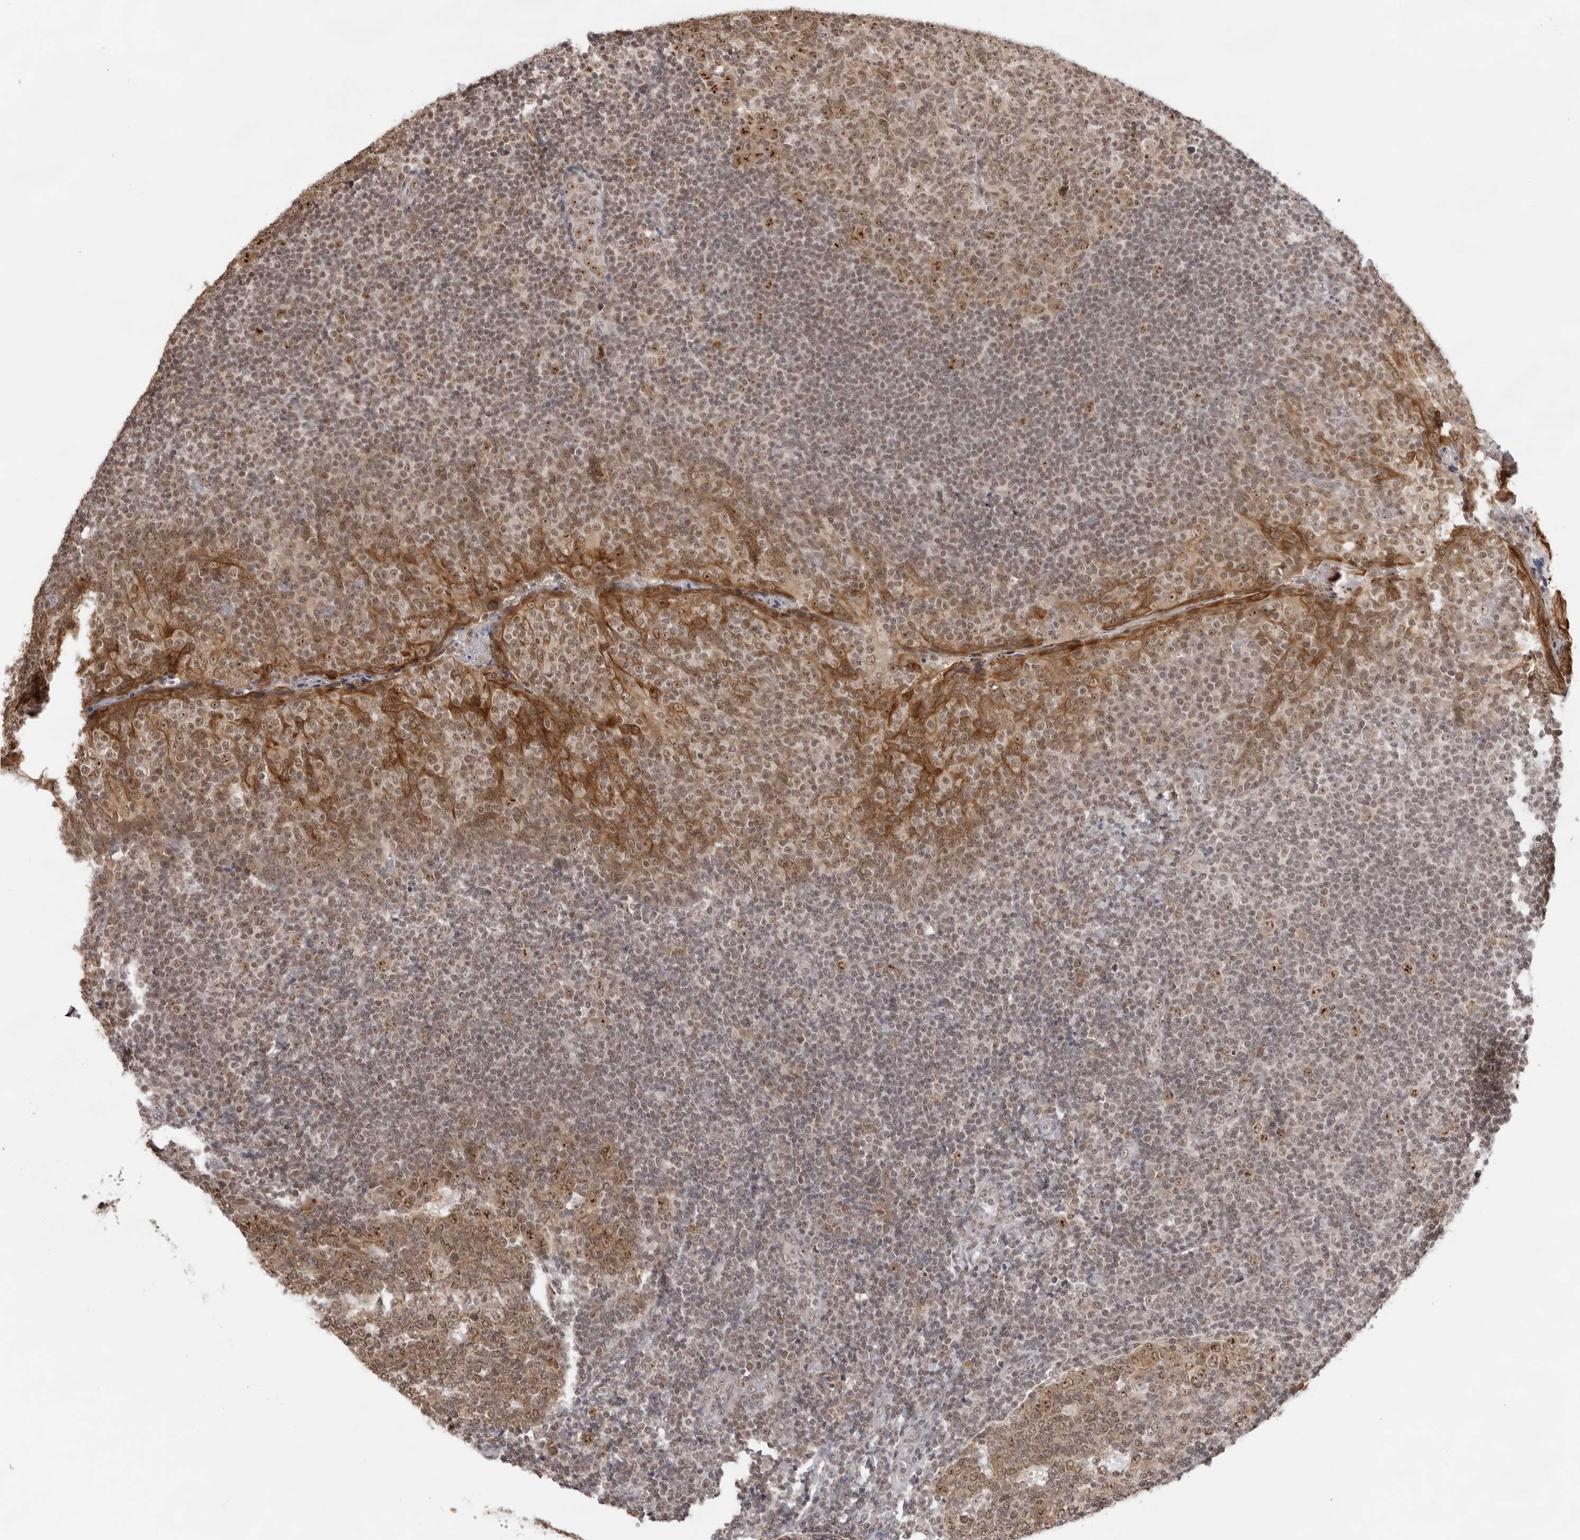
{"staining": {"intensity": "moderate", "quantity": ">75%", "location": "cytoplasmic/membranous,nuclear"}, "tissue": "tonsil", "cell_type": "Germinal center cells", "image_type": "normal", "snomed": [{"axis": "morphology", "description": "Normal tissue, NOS"}, {"axis": "topography", "description": "Tonsil"}], "caption": "Human tonsil stained for a protein (brown) reveals moderate cytoplasmic/membranous,nuclear positive expression in approximately >75% of germinal center cells.", "gene": "EXOSC10", "patient": {"sex": "female", "age": 19}}